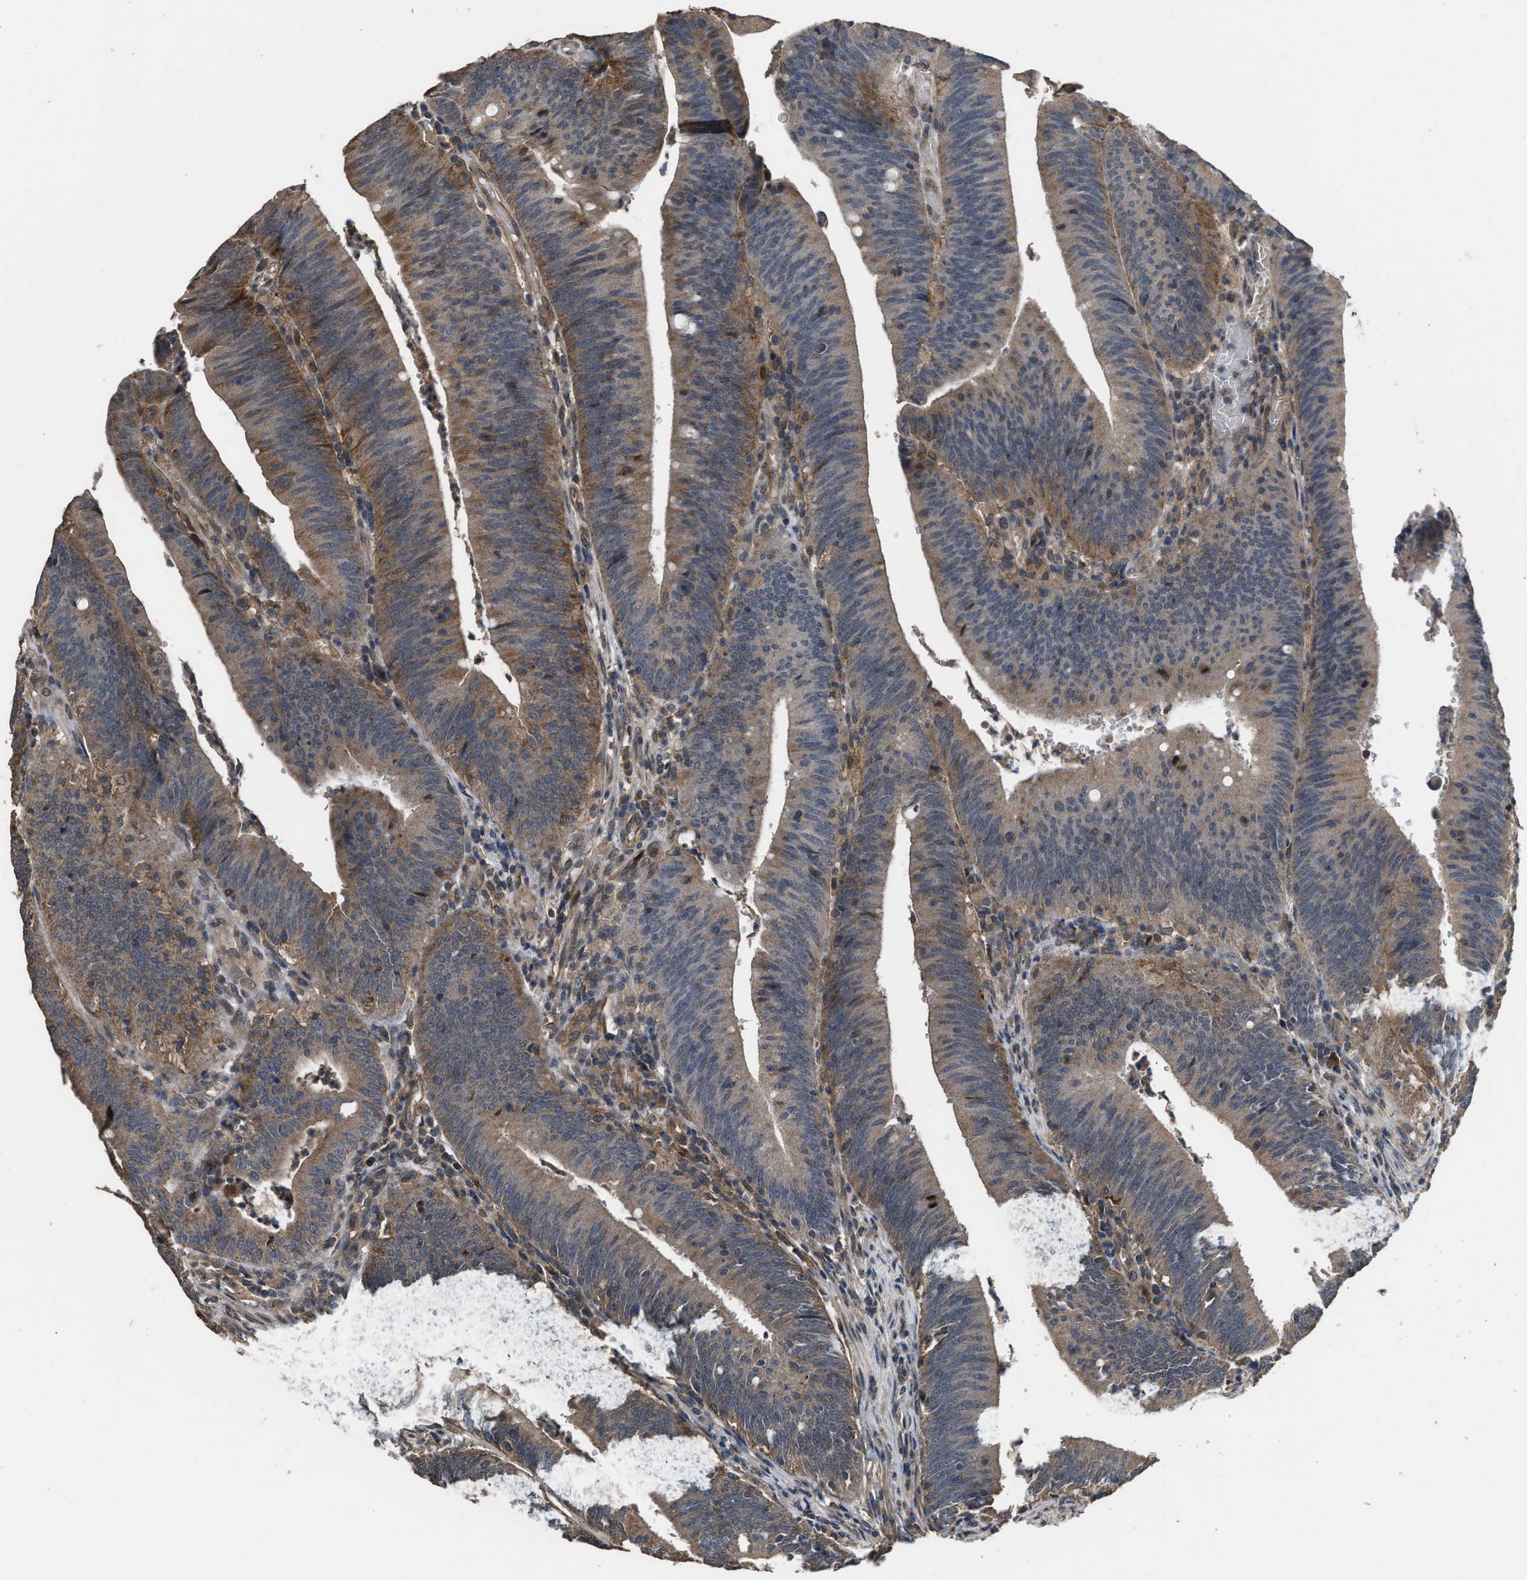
{"staining": {"intensity": "moderate", "quantity": ">75%", "location": "cytoplasmic/membranous"}, "tissue": "colorectal cancer", "cell_type": "Tumor cells", "image_type": "cancer", "snomed": [{"axis": "morphology", "description": "Normal tissue, NOS"}, {"axis": "morphology", "description": "Adenocarcinoma, NOS"}, {"axis": "topography", "description": "Rectum"}], "caption": "Colorectal adenocarcinoma stained with DAB immunohistochemistry (IHC) shows medium levels of moderate cytoplasmic/membranous positivity in approximately >75% of tumor cells.", "gene": "UTRN", "patient": {"sex": "female", "age": 66}}